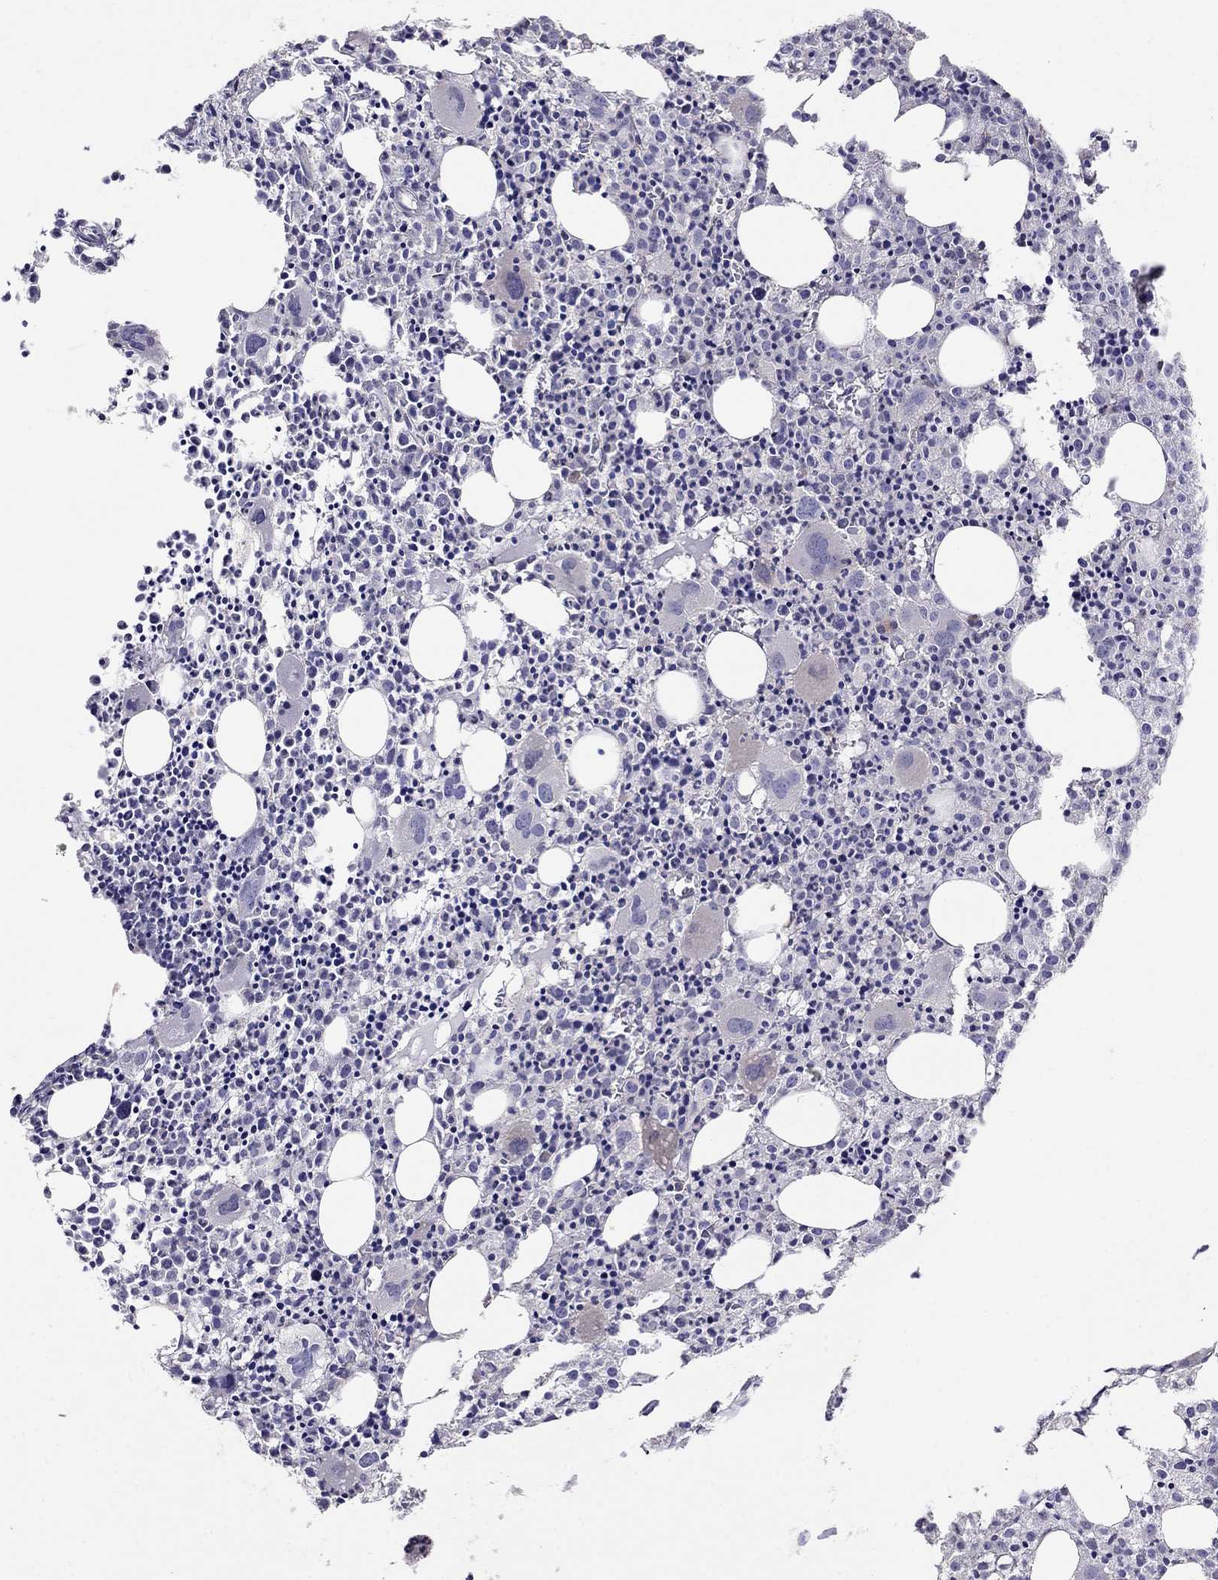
{"staining": {"intensity": "negative", "quantity": "none", "location": "none"}, "tissue": "bone marrow", "cell_type": "Hematopoietic cells", "image_type": "normal", "snomed": [{"axis": "morphology", "description": "Normal tissue, NOS"}, {"axis": "morphology", "description": "Inflammation, NOS"}, {"axis": "topography", "description": "Bone marrow"}], "caption": "This is an immunohistochemistry (IHC) photomicrograph of normal human bone marrow. There is no positivity in hematopoietic cells.", "gene": "MAGEB4", "patient": {"sex": "male", "age": 3}}